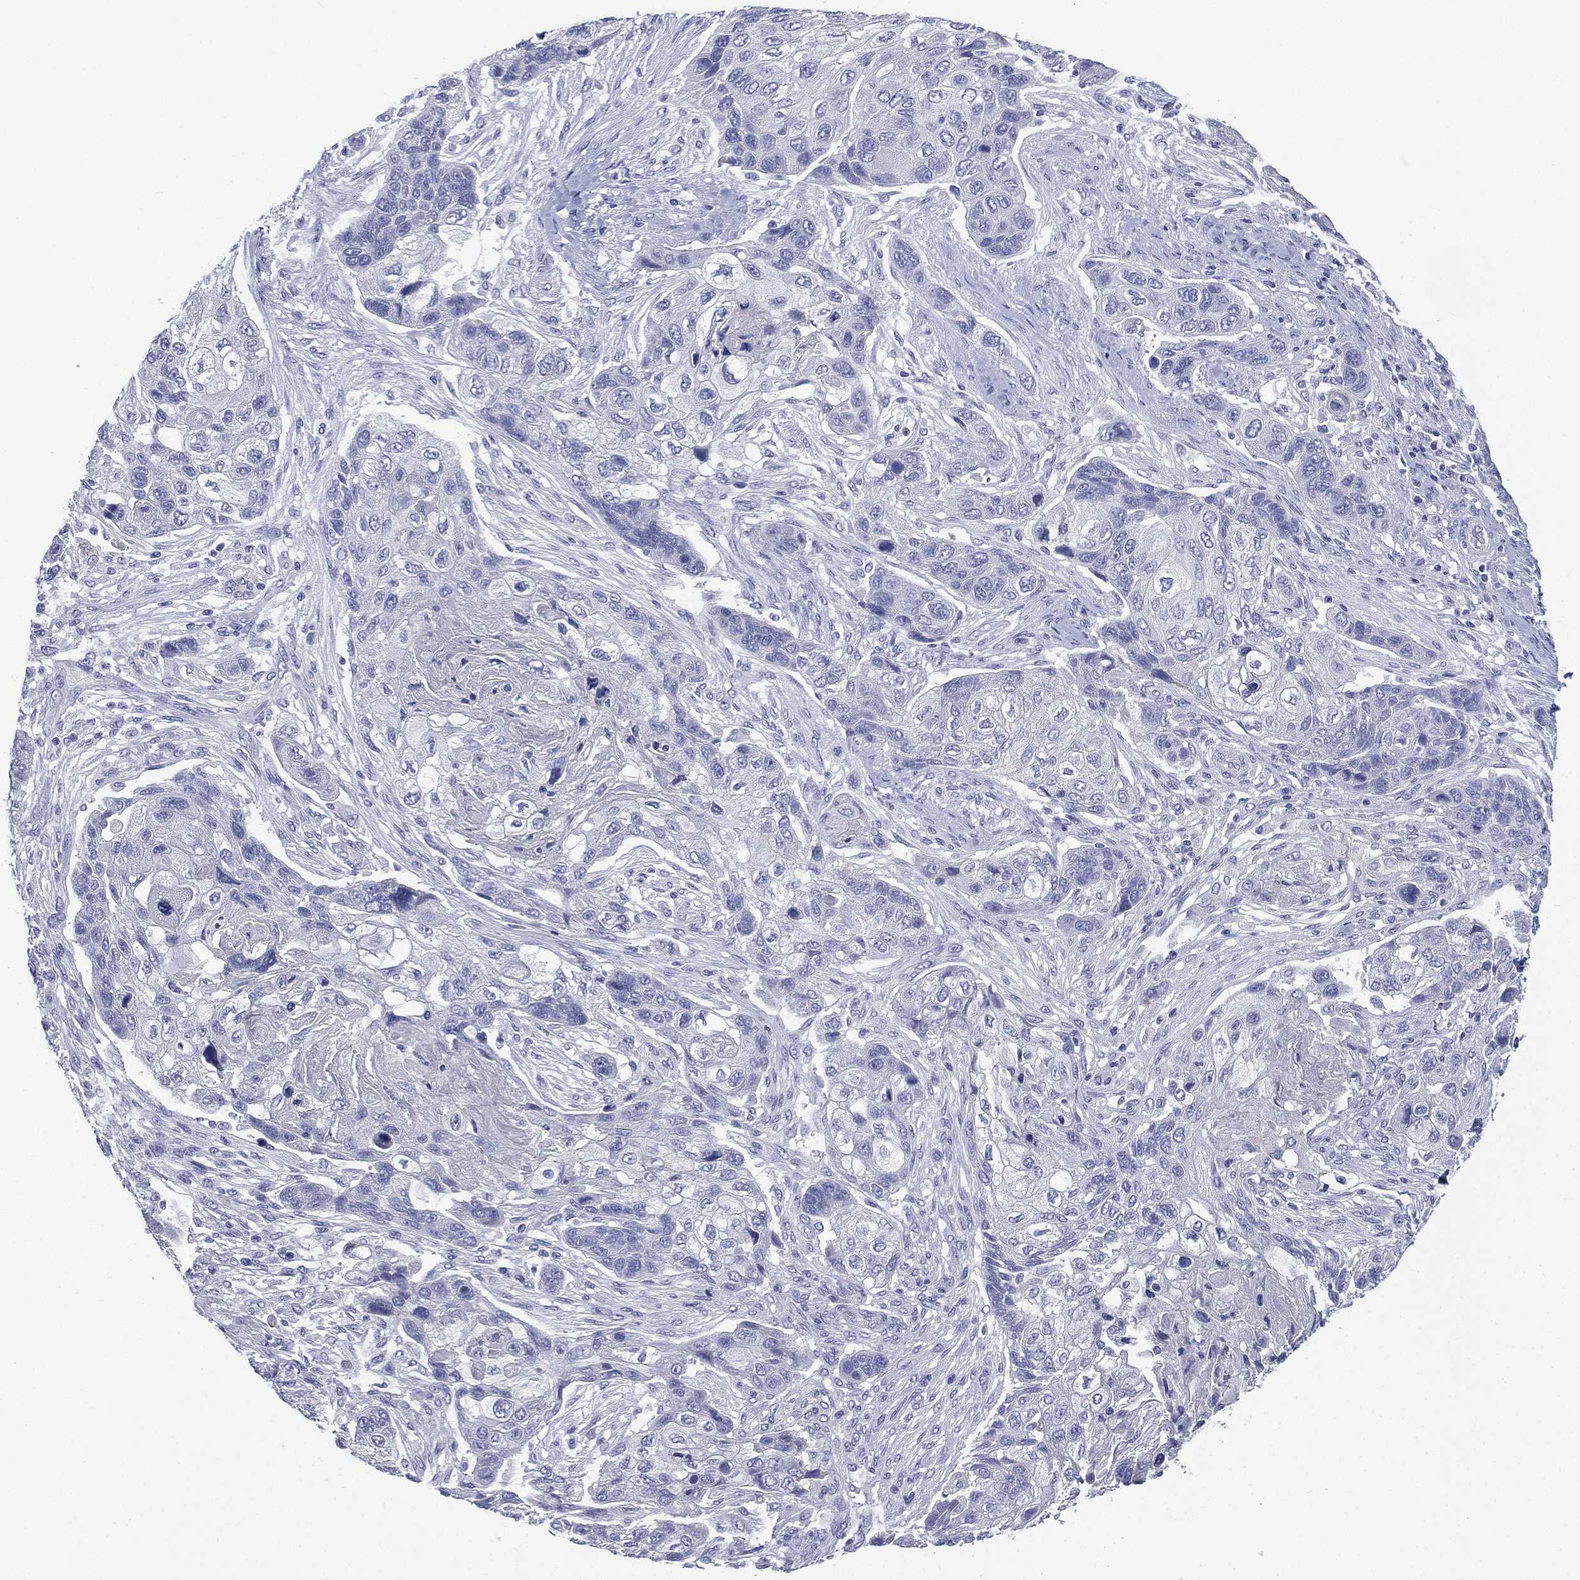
{"staining": {"intensity": "negative", "quantity": "none", "location": "none"}, "tissue": "lung cancer", "cell_type": "Tumor cells", "image_type": "cancer", "snomed": [{"axis": "morphology", "description": "Squamous cell carcinoma, NOS"}, {"axis": "topography", "description": "Lung"}], "caption": "Tumor cells show no significant protein positivity in lung cancer (squamous cell carcinoma).", "gene": "FCER2", "patient": {"sex": "male", "age": 69}}